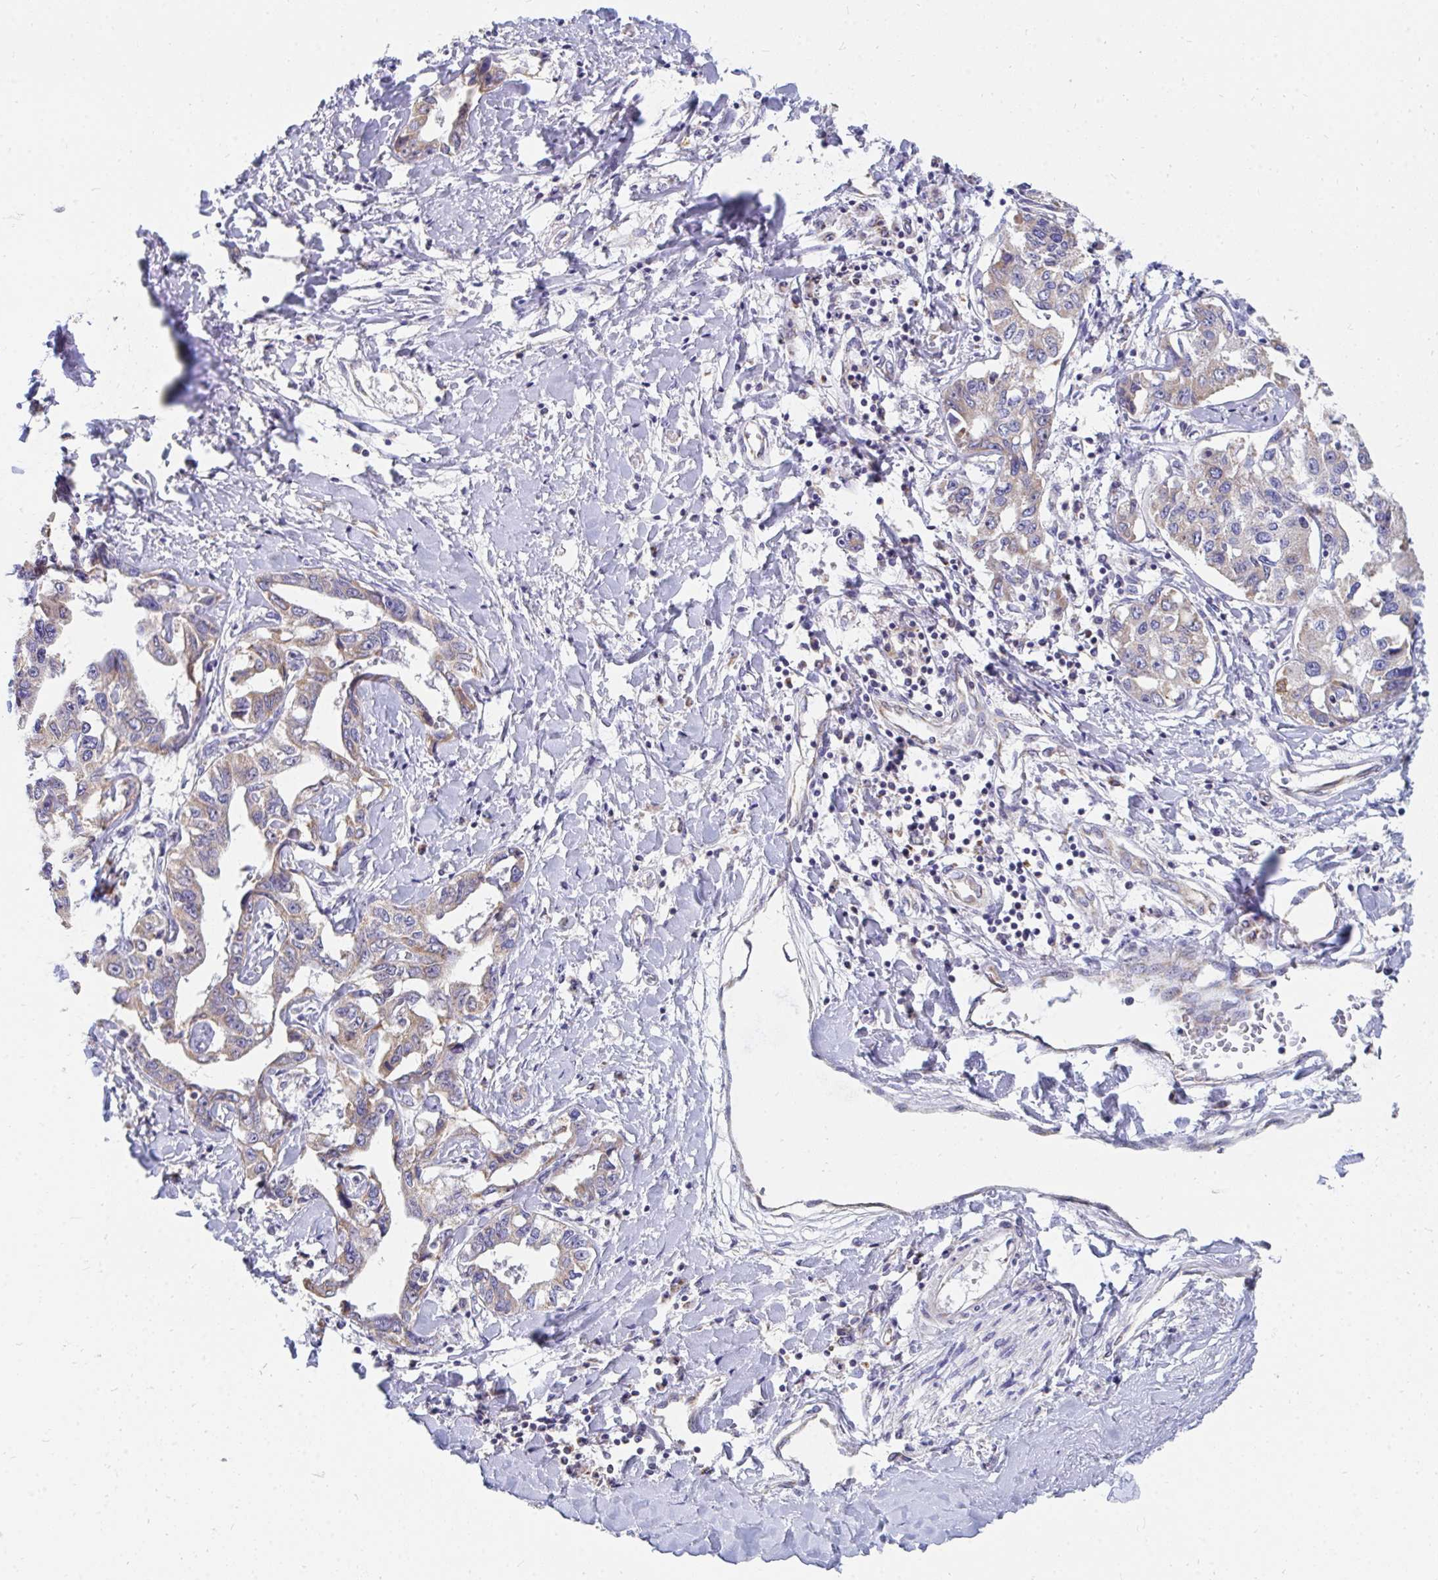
{"staining": {"intensity": "weak", "quantity": ">75%", "location": "cytoplasmic/membranous"}, "tissue": "liver cancer", "cell_type": "Tumor cells", "image_type": "cancer", "snomed": [{"axis": "morphology", "description": "Cholangiocarcinoma"}, {"axis": "topography", "description": "Liver"}], "caption": "This is an image of immunohistochemistry (IHC) staining of cholangiocarcinoma (liver), which shows weak expression in the cytoplasmic/membranous of tumor cells.", "gene": "PC", "patient": {"sex": "male", "age": 59}}